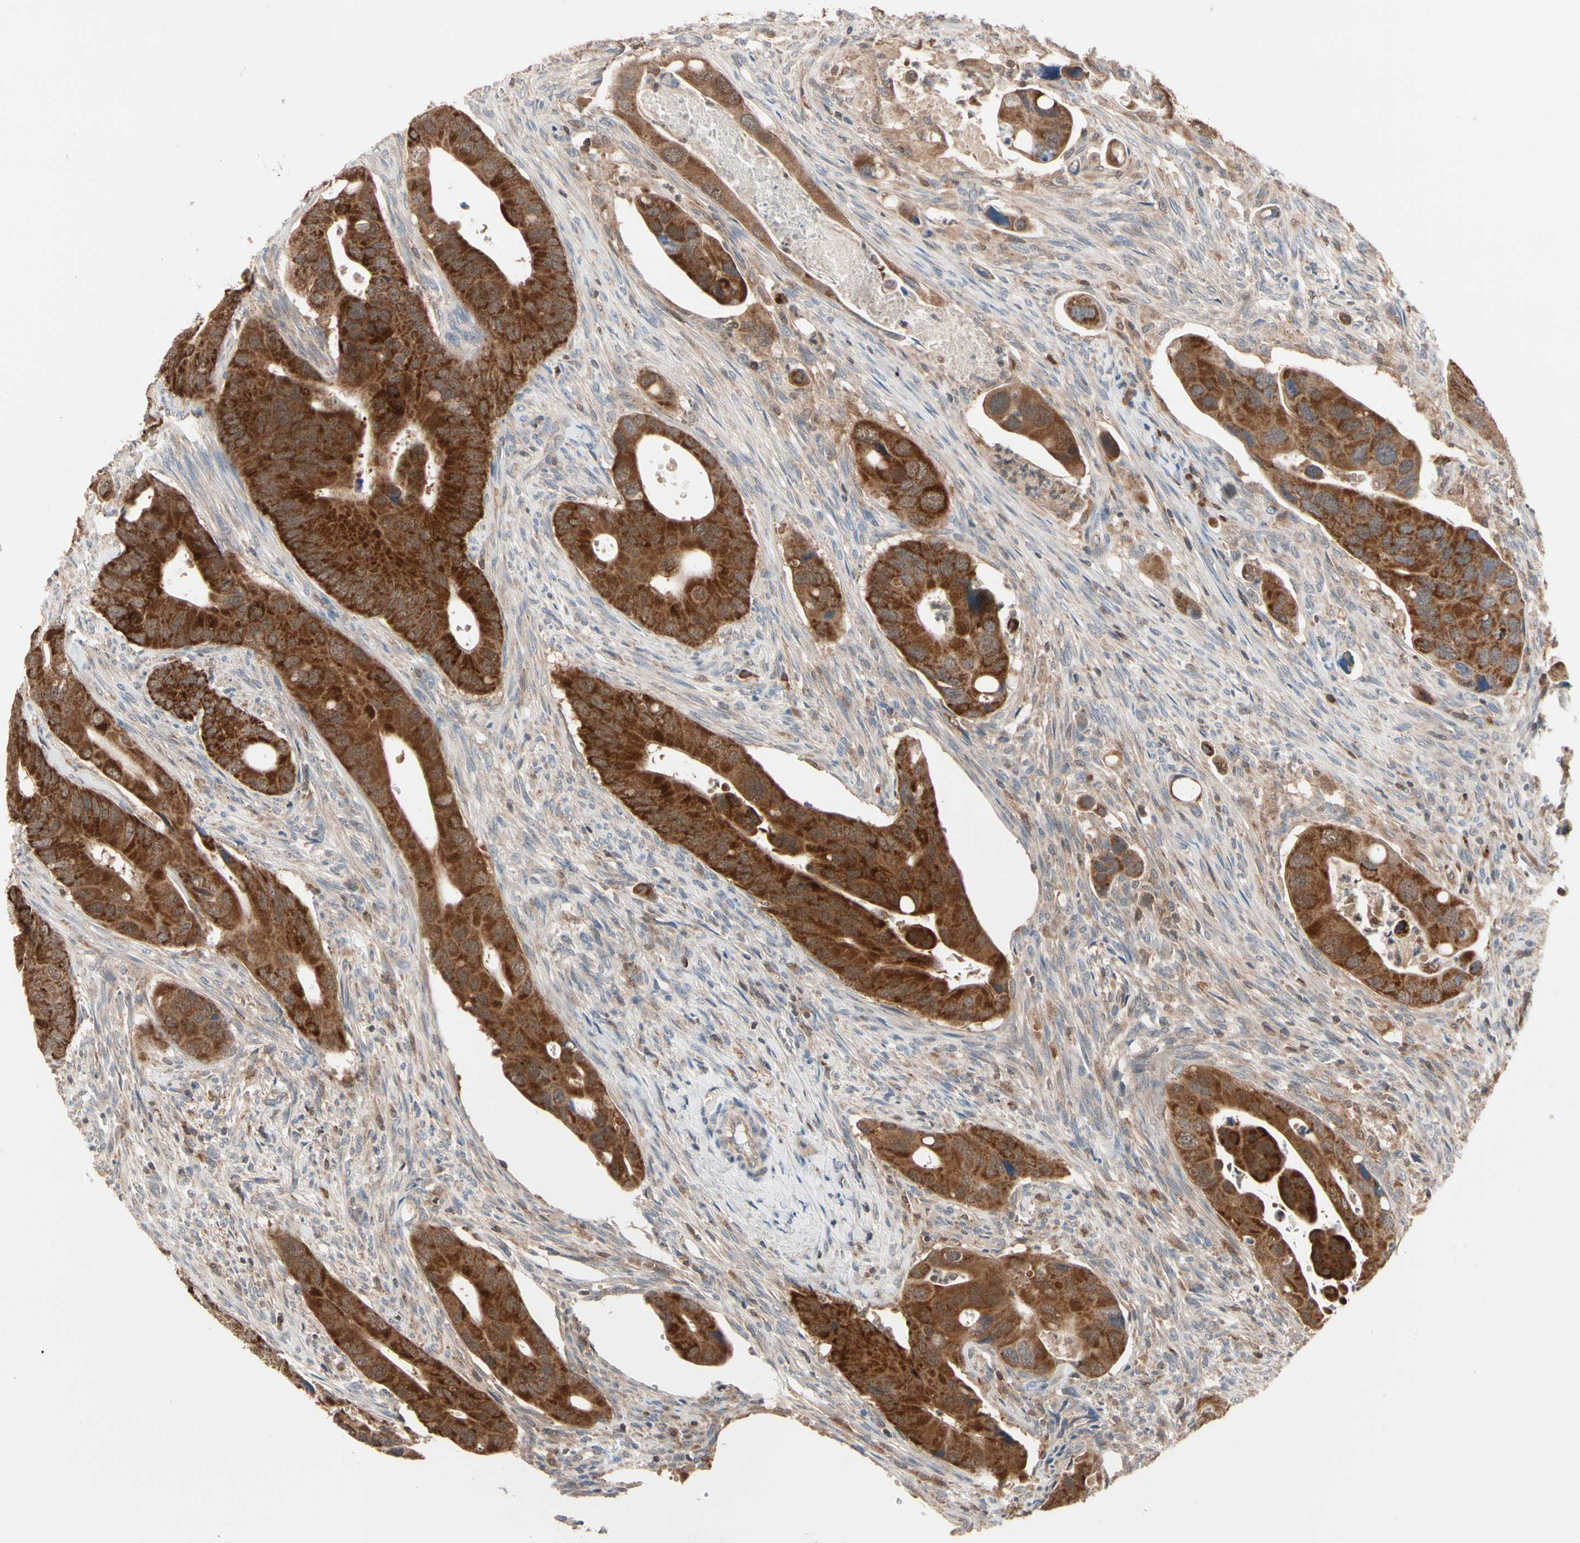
{"staining": {"intensity": "strong", "quantity": ">75%", "location": "cytoplasmic/membranous"}, "tissue": "colorectal cancer", "cell_type": "Tumor cells", "image_type": "cancer", "snomed": [{"axis": "morphology", "description": "Adenocarcinoma, NOS"}, {"axis": "topography", "description": "Rectum"}], "caption": "The immunohistochemical stain shows strong cytoplasmic/membranous staining in tumor cells of colorectal adenocarcinoma tissue. (brown staining indicates protein expression, while blue staining denotes nuclei).", "gene": "MTHFS", "patient": {"sex": "female", "age": 57}}